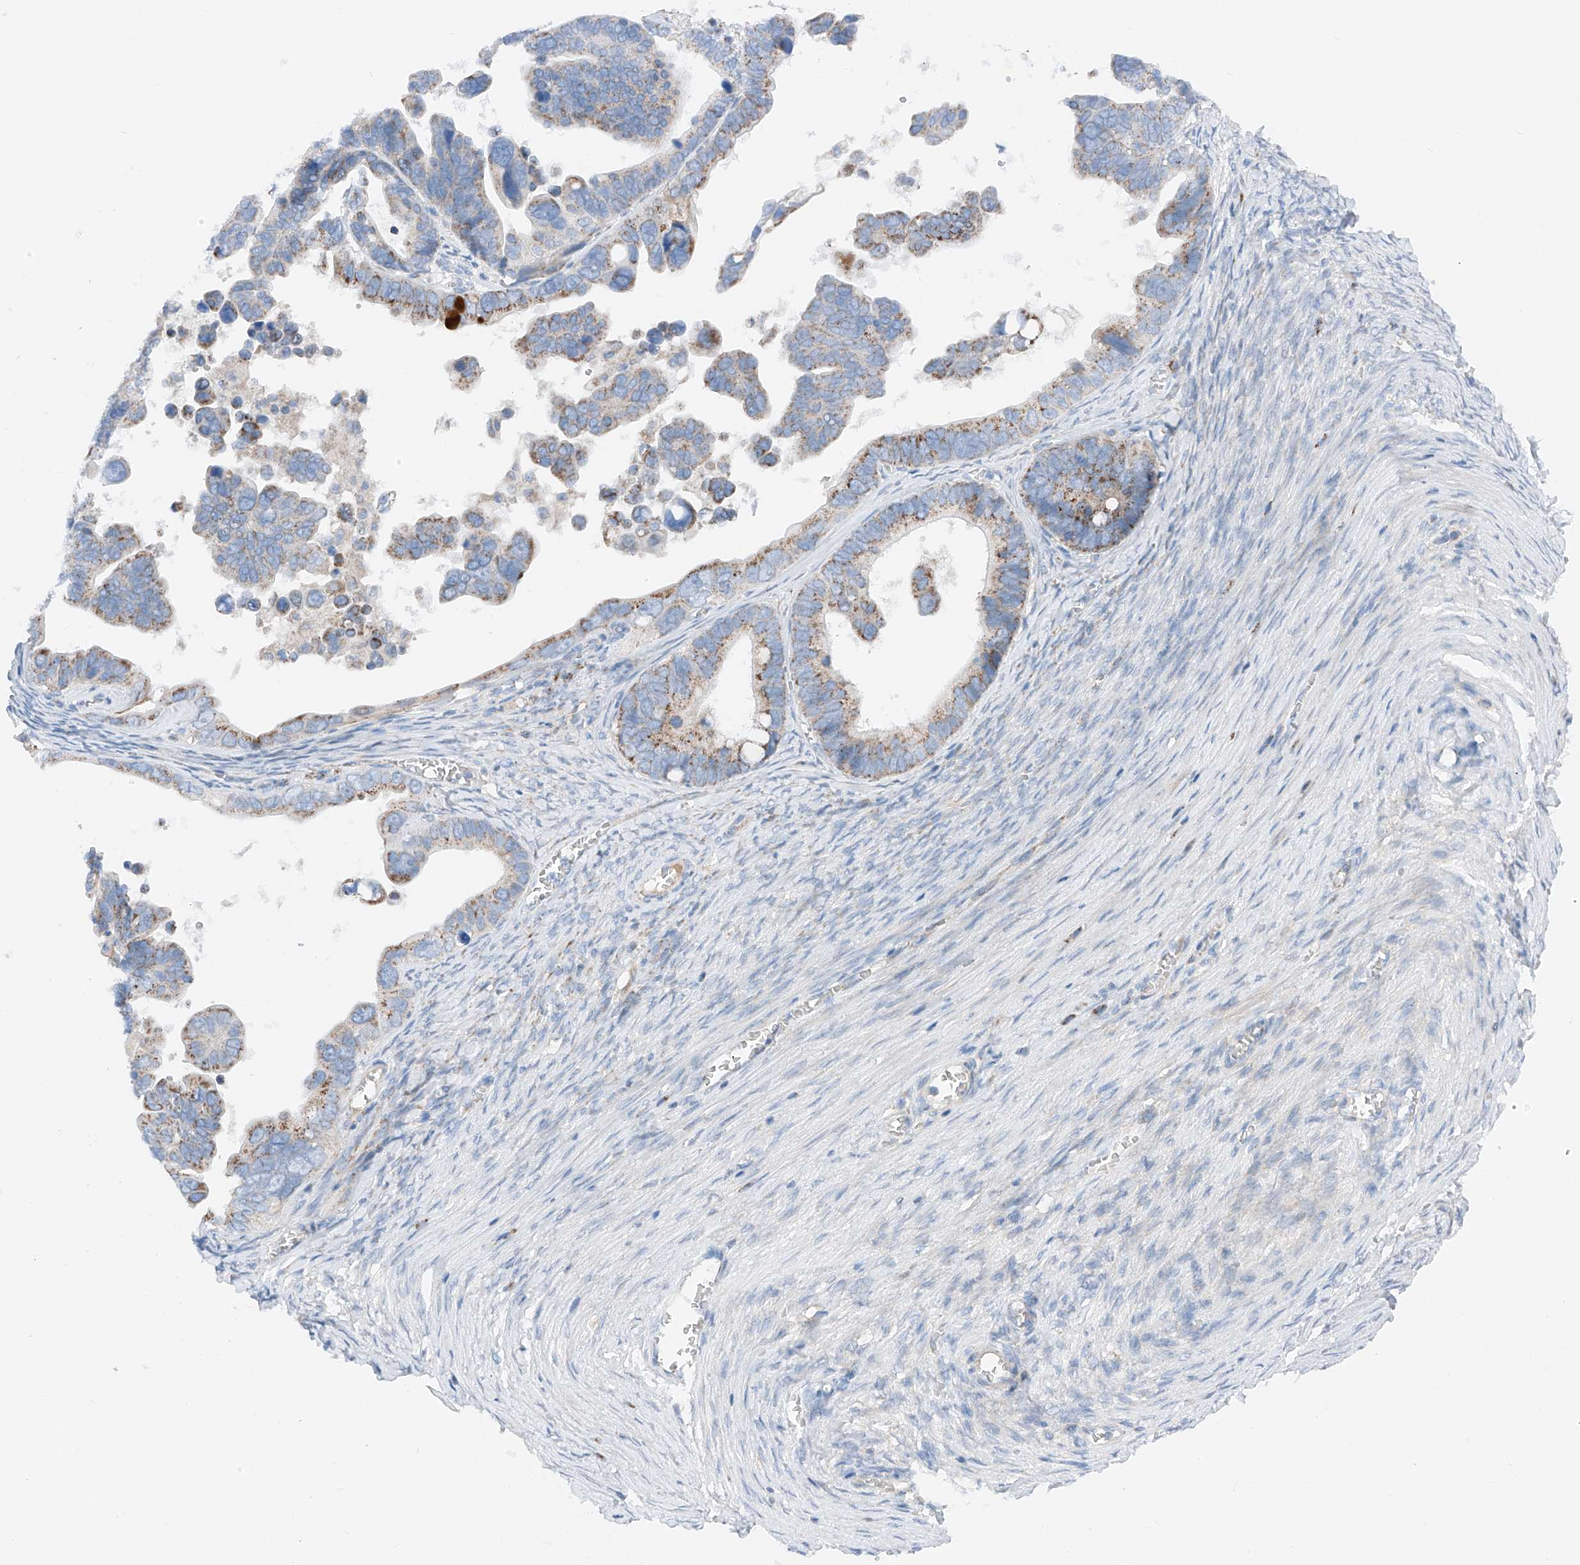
{"staining": {"intensity": "moderate", "quantity": "25%-75%", "location": "cytoplasmic/membranous"}, "tissue": "ovarian cancer", "cell_type": "Tumor cells", "image_type": "cancer", "snomed": [{"axis": "morphology", "description": "Cystadenocarcinoma, serous, NOS"}, {"axis": "topography", "description": "Ovary"}], "caption": "Ovarian cancer was stained to show a protein in brown. There is medium levels of moderate cytoplasmic/membranous positivity in about 25%-75% of tumor cells.", "gene": "MRAP", "patient": {"sex": "female", "age": 56}}